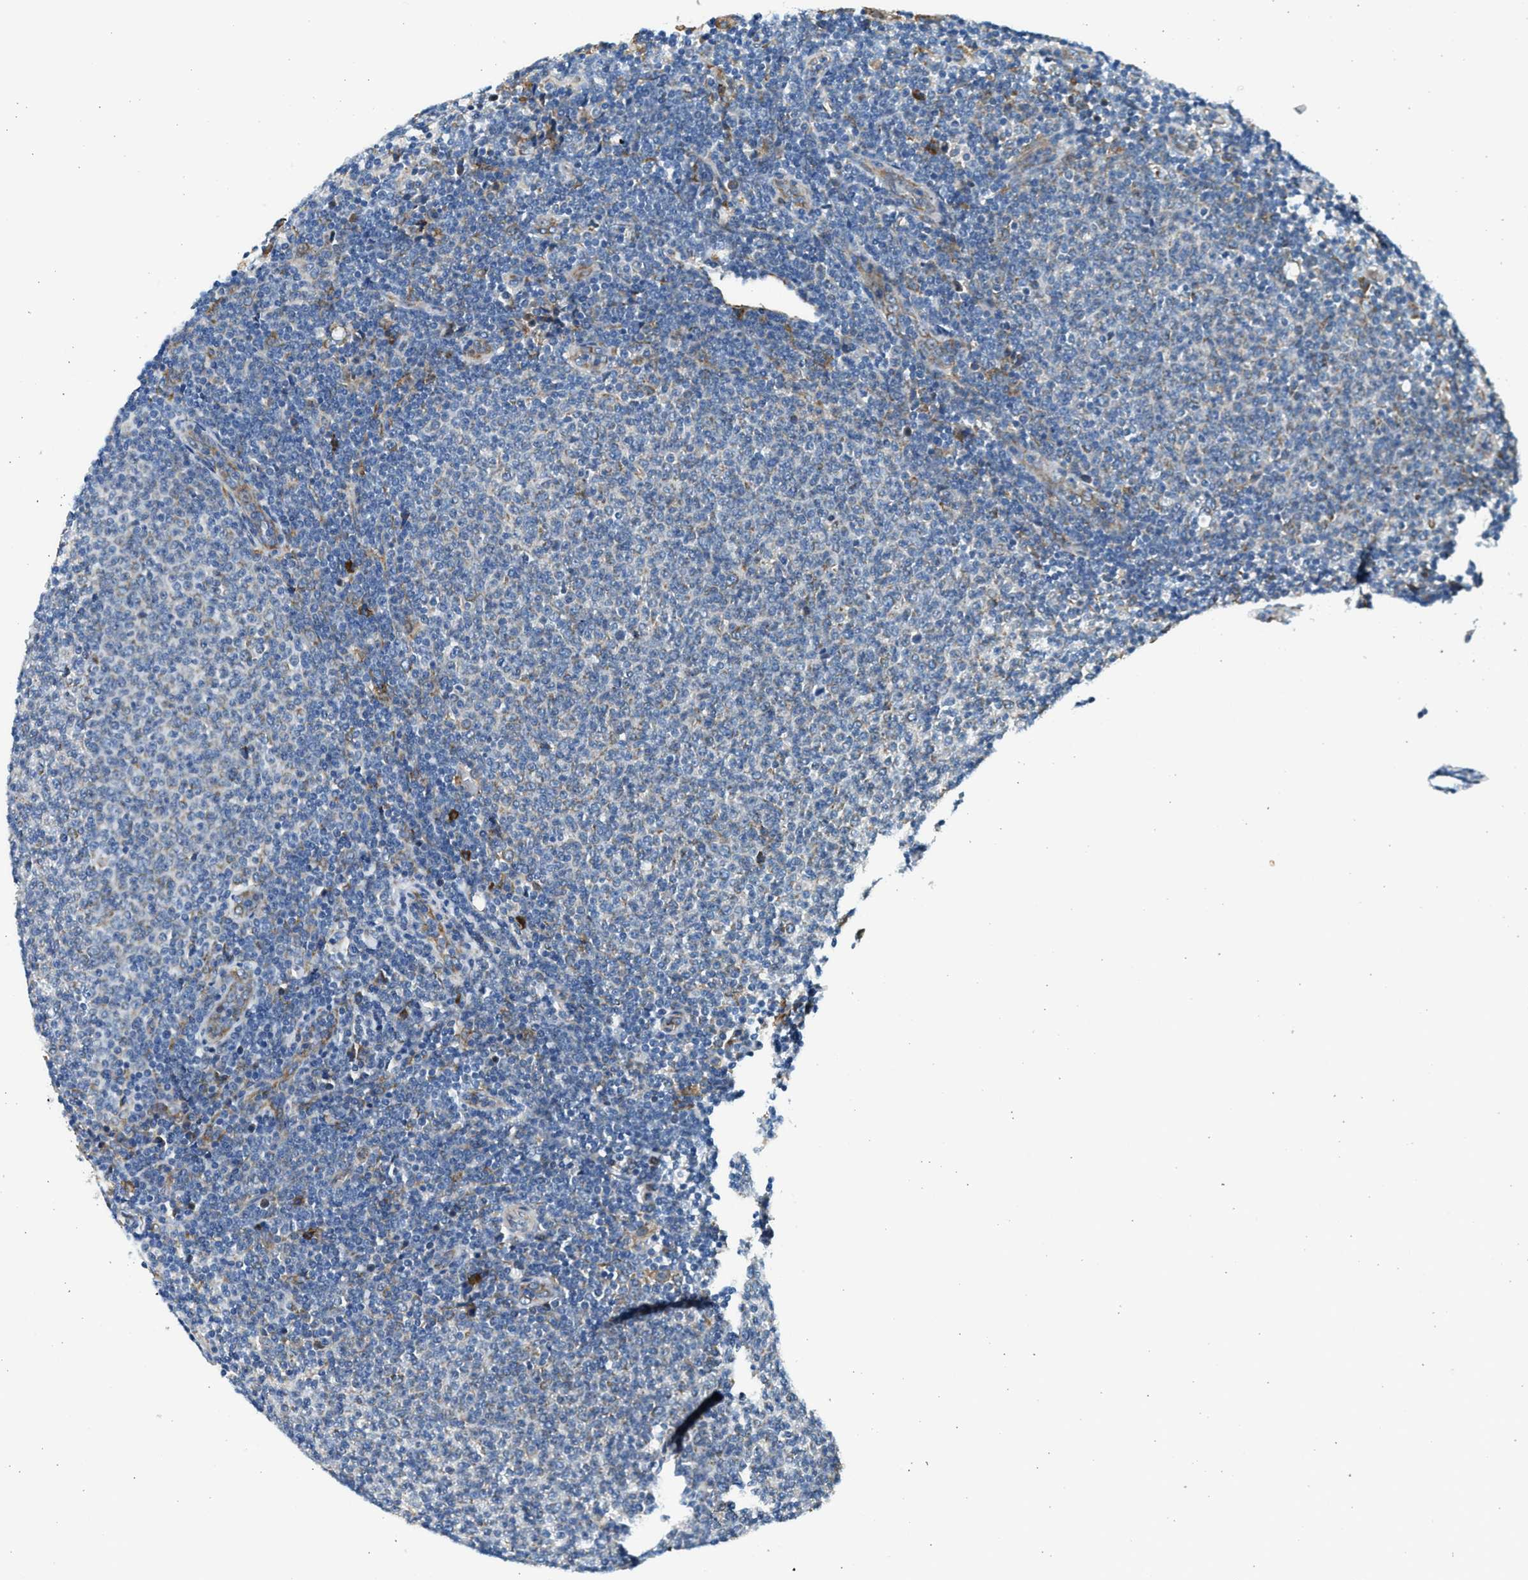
{"staining": {"intensity": "negative", "quantity": "none", "location": "none"}, "tissue": "lymphoma", "cell_type": "Tumor cells", "image_type": "cancer", "snomed": [{"axis": "morphology", "description": "Malignant lymphoma, non-Hodgkin's type, Low grade"}, {"axis": "topography", "description": "Lymph node"}], "caption": "IHC photomicrograph of neoplastic tissue: human lymphoma stained with DAB displays no significant protein staining in tumor cells. (DAB (3,3'-diaminobenzidine) immunohistochemistry (IHC), high magnification).", "gene": "CNTN6", "patient": {"sex": "male", "age": 66}}